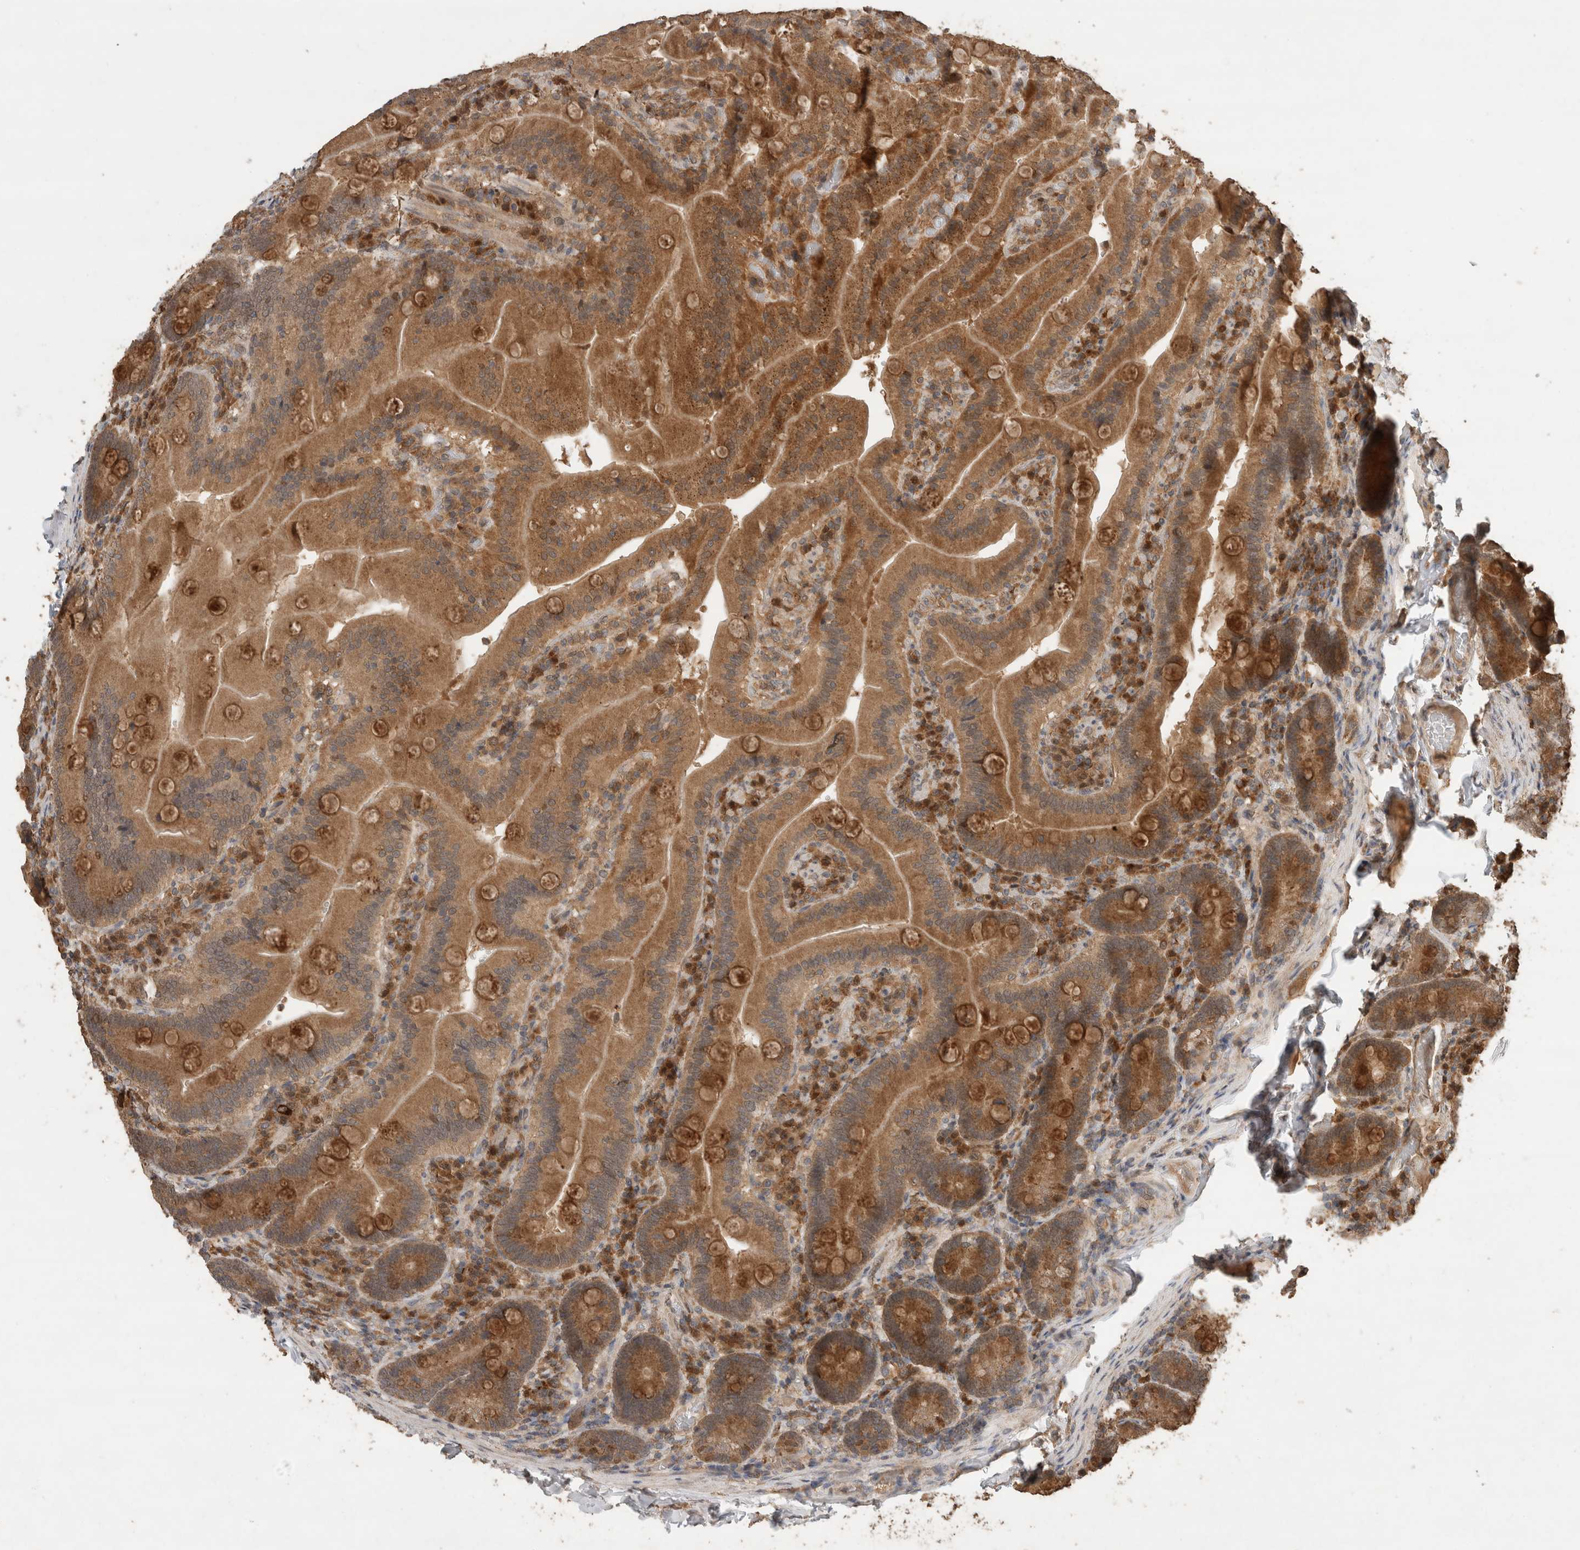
{"staining": {"intensity": "strong", "quantity": "25%-75%", "location": "cytoplasmic/membranous"}, "tissue": "duodenum", "cell_type": "Glandular cells", "image_type": "normal", "snomed": [{"axis": "morphology", "description": "Normal tissue, NOS"}, {"axis": "topography", "description": "Duodenum"}], "caption": "Strong cytoplasmic/membranous protein staining is present in approximately 25%-75% of glandular cells in duodenum.", "gene": "OTUD7B", "patient": {"sex": "female", "age": 62}}